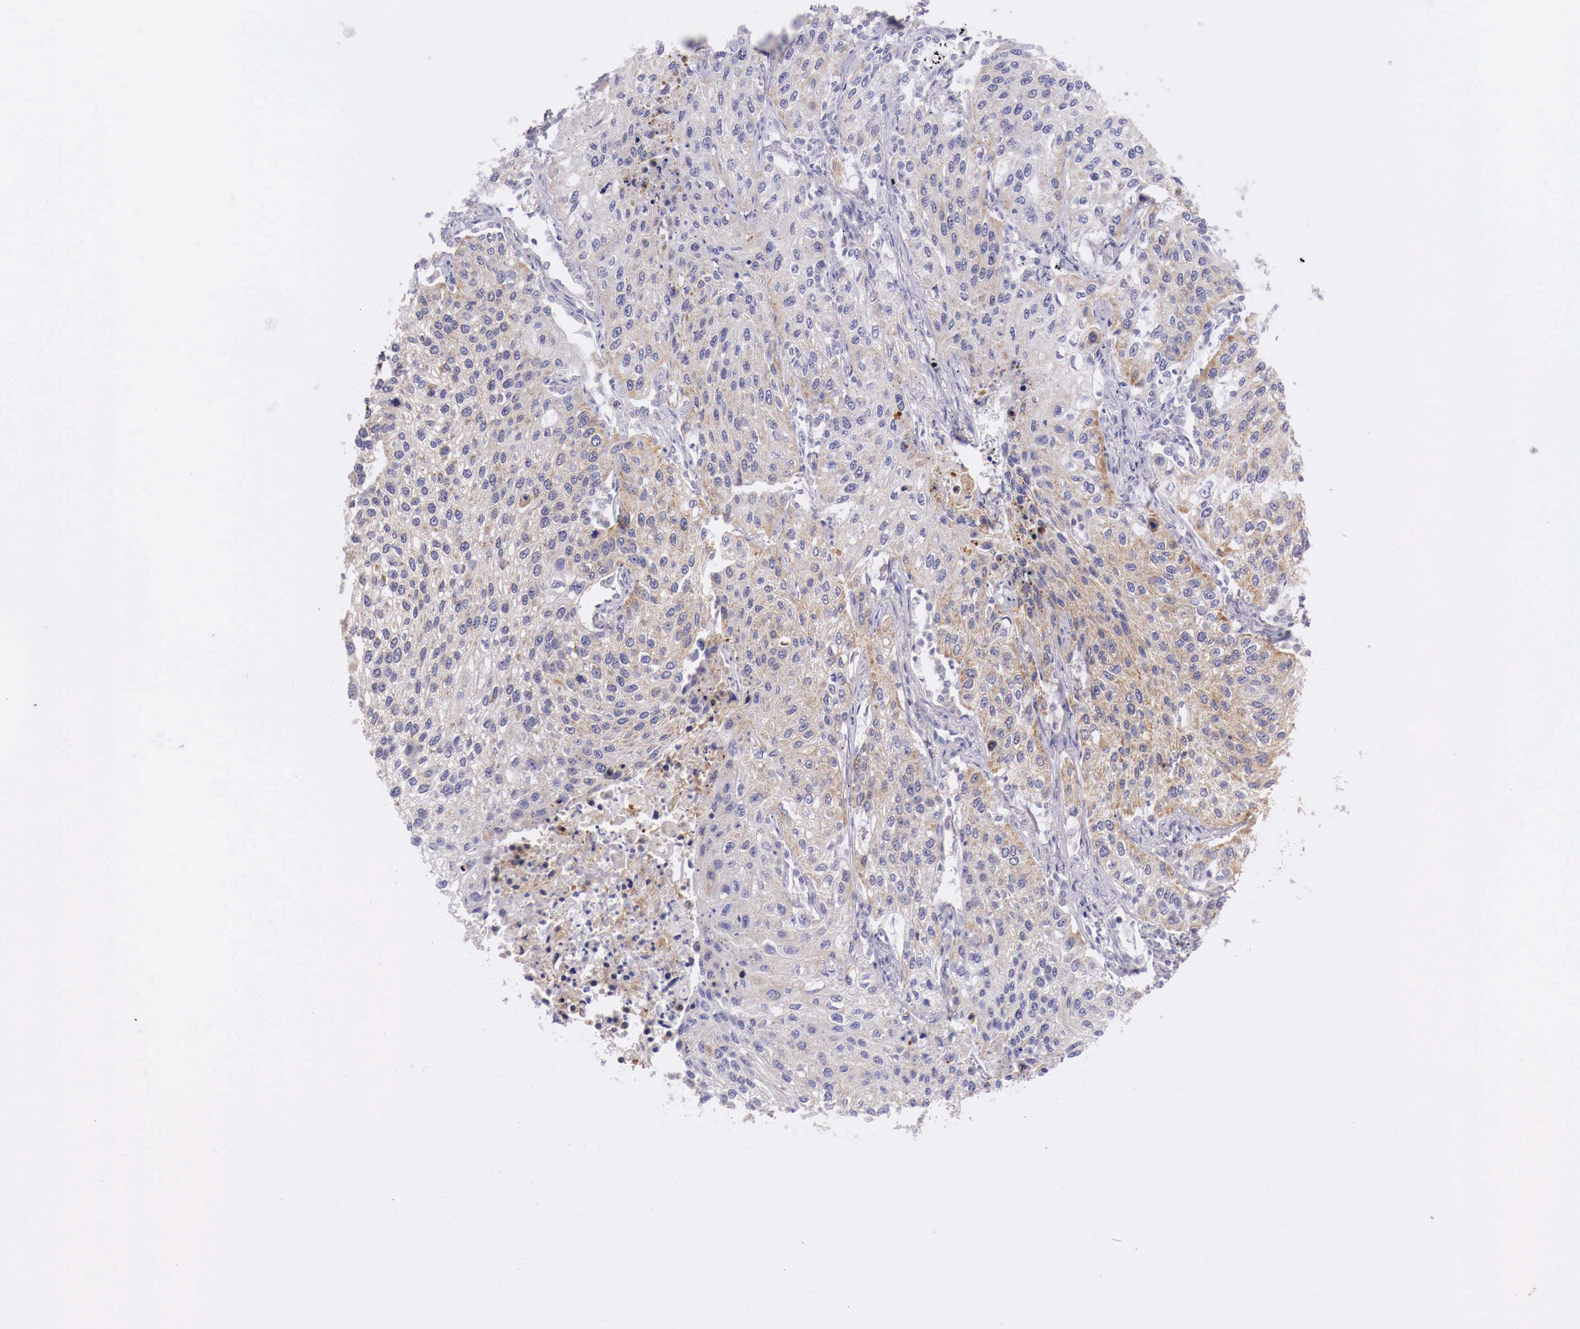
{"staining": {"intensity": "weak", "quantity": "25%-75%", "location": "cytoplasmic/membranous"}, "tissue": "lung cancer", "cell_type": "Tumor cells", "image_type": "cancer", "snomed": [{"axis": "morphology", "description": "Squamous cell carcinoma, NOS"}, {"axis": "topography", "description": "Lung"}], "caption": "The micrograph exhibits staining of lung cancer (squamous cell carcinoma), revealing weak cytoplasmic/membranous protein positivity (brown color) within tumor cells. The staining was performed using DAB (3,3'-diaminobenzidine) to visualize the protein expression in brown, while the nuclei were stained in blue with hematoxylin (Magnification: 20x).", "gene": "NREP", "patient": {"sex": "male", "age": 75}}